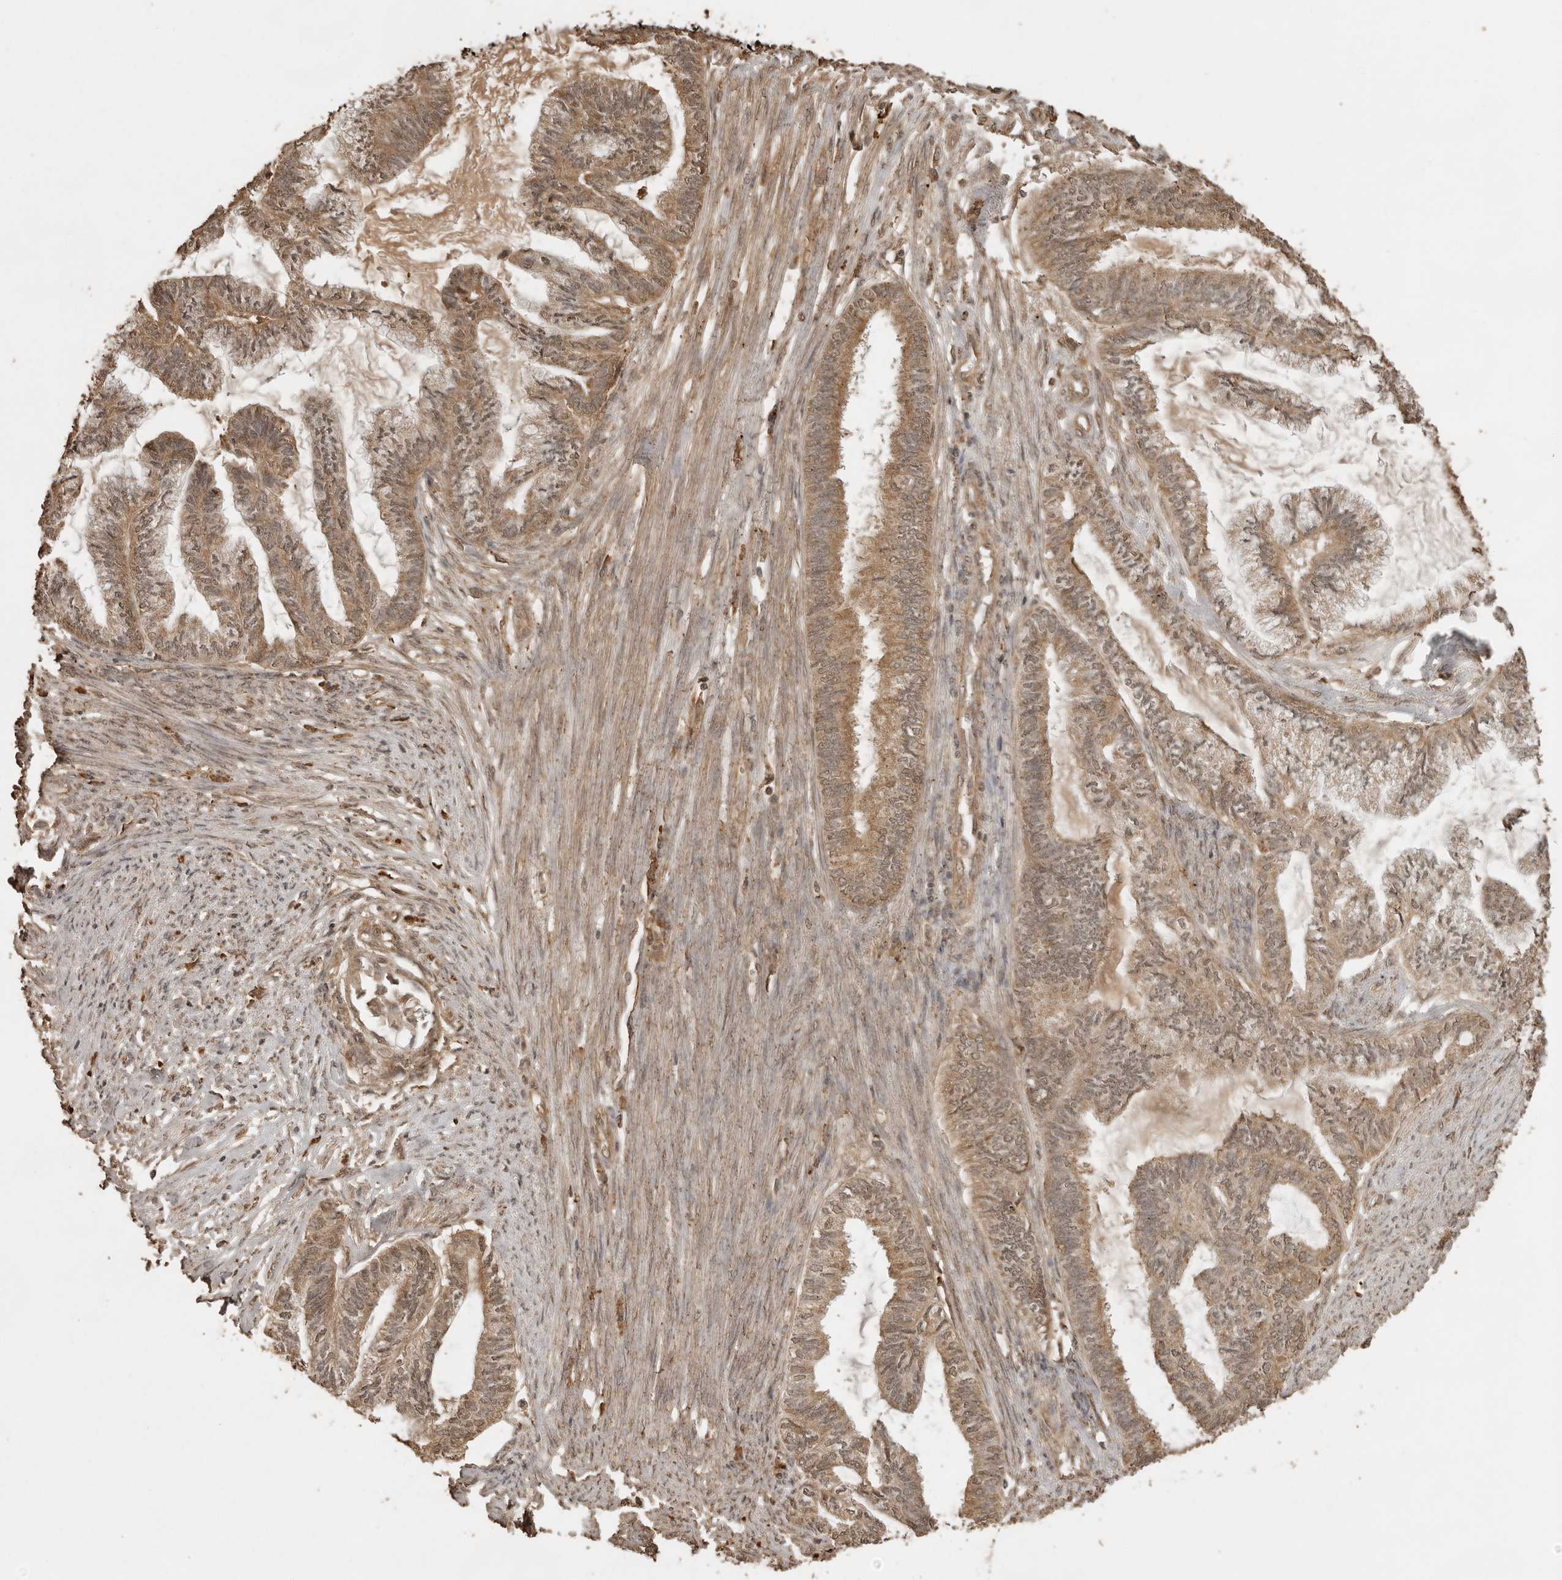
{"staining": {"intensity": "moderate", "quantity": ">75%", "location": "cytoplasmic/membranous"}, "tissue": "endometrial cancer", "cell_type": "Tumor cells", "image_type": "cancer", "snomed": [{"axis": "morphology", "description": "Adenocarcinoma, NOS"}, {"axis": "topography", "description": "Endometrium"}], "caption": "A micrograph showing moderate cytoplasmic/membranous expression in about >75% of tumor cells in adenocarcinoma (endometrial), as visualized by brown immunohistochemical staining.", "gene": "CTF1", "patient": {"sex": "female", "age": 86}}